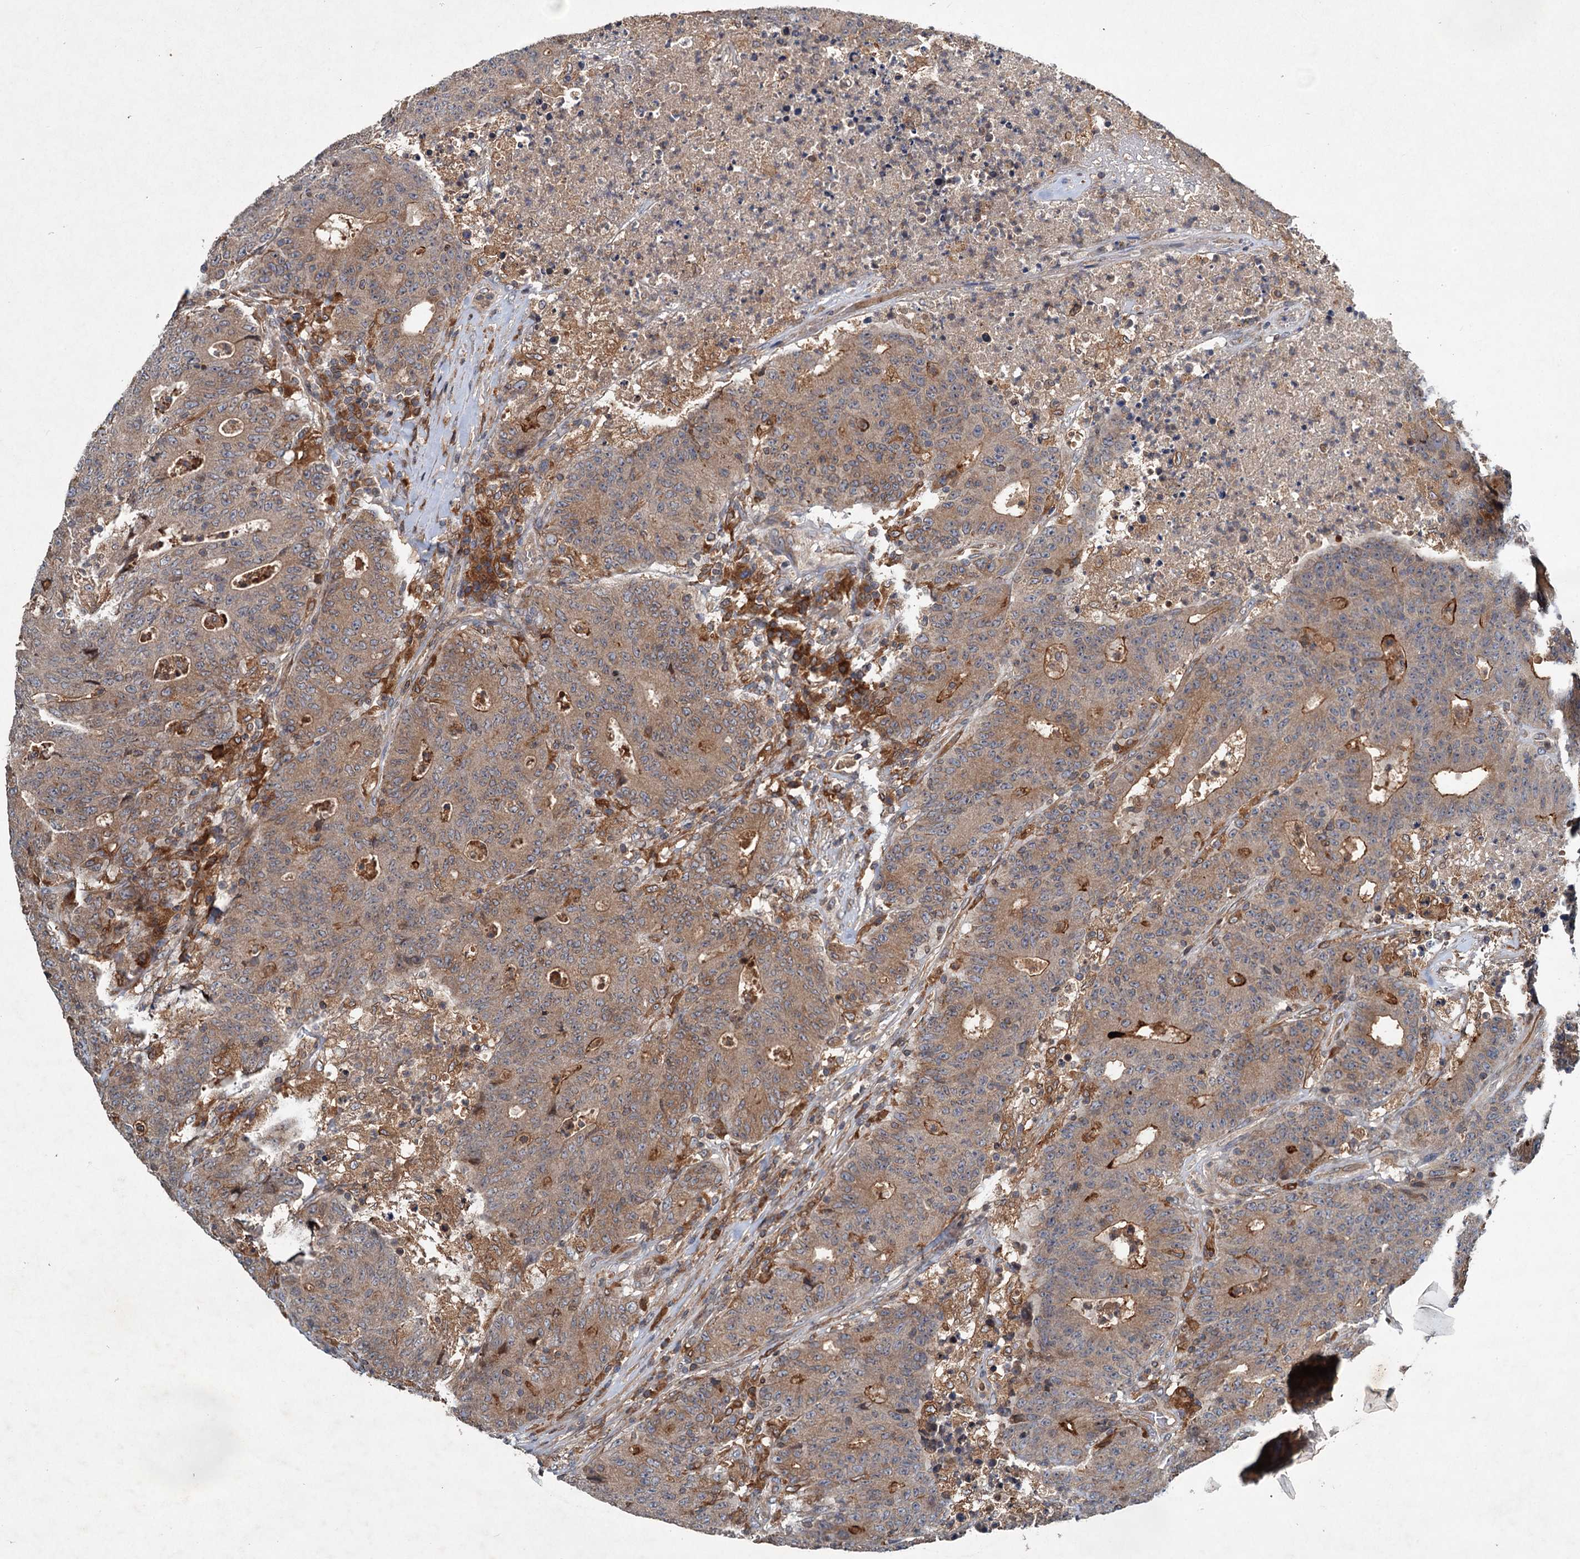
{"staining": {"intensity": "moderate", "quantity": ">75%", "location": "cytoplasmic/membranous"}, "tissue": "colorectal cancer", "cell_type": "Tumor cells", "image_type": "cancer", "snomed": [{"axis": "morphology", "description": "Adenocarcinoma, NOS"}, {"axis": "topography", "description": "Colon"}], "caption": "Protein expression analysis of human adenocarcinoma (colorectal) reveals moderate cytoplasmic/membranous positivity in approximately >75% of tumor cells.", "gene": "TAPBPL", "patient": {"sex": "female", "age": 75}}